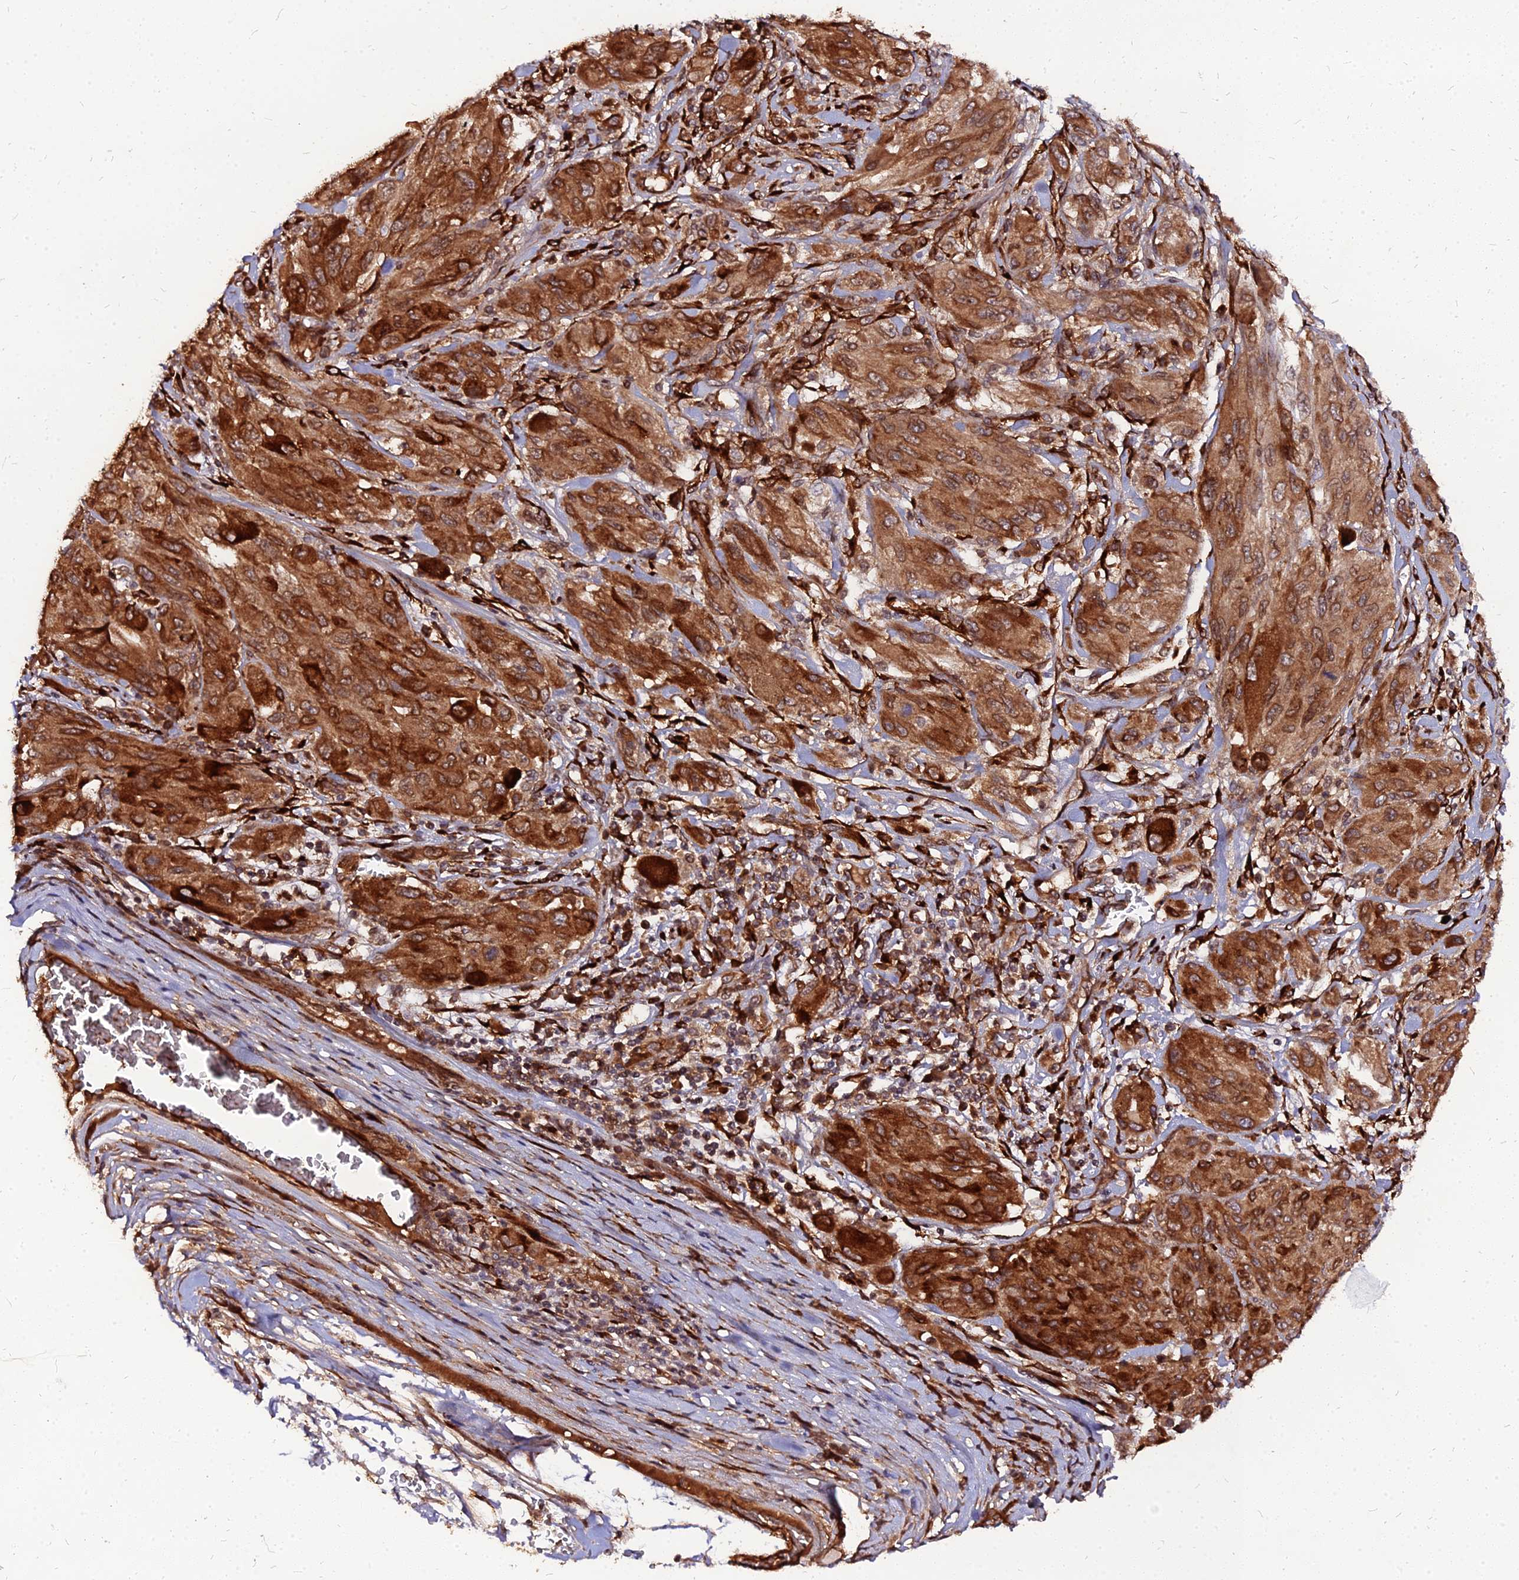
{"staining": {"intensity": "strong", "quantity": ">75%", "location": "cytoplasmic/membranous"}, "tissue": "melanoma", "cell_type": "Tumor cells", "image_type": "cancer", "snomed": [{"axis": "morphology", "description": "Malignant melanoma, NOS"}, {"axis": "topography", "description": "Skin"}], "caption": "Brown immunohistochemical staining in melanoma exhibits strong cytoplasmic/membranous expression in about >75% of tumor cells.", "gene": "PDE4D", "patient": {"sex": "female", "age": 91}}